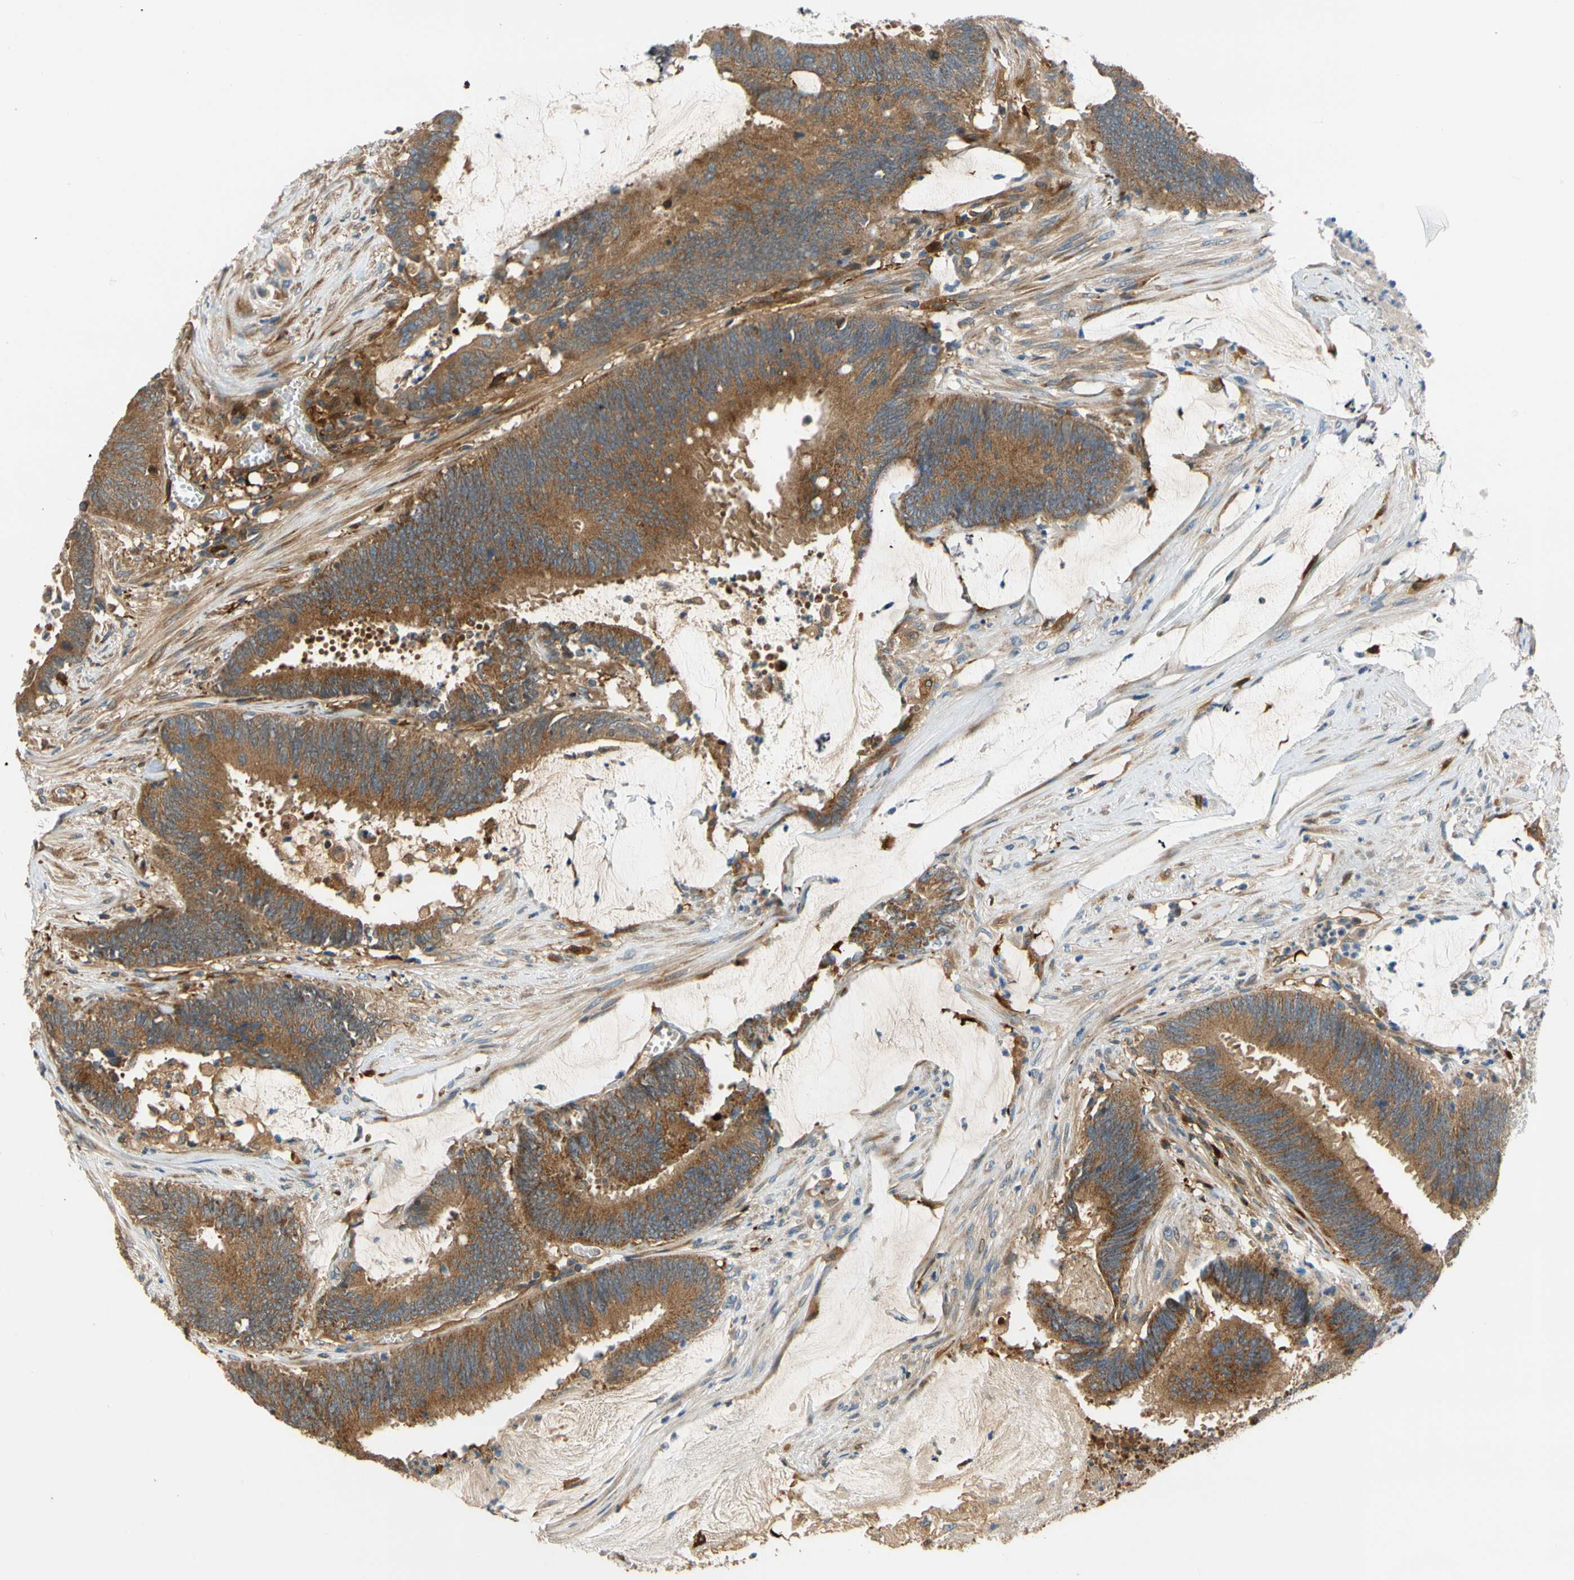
{"staining": {"intensity": "moderate", "quantity": ">75%", "location": "cytoplasmic/membranous"}, "tissue": "colorectal cancer", "cell_type": "Tumor cells", "image_type": "cancer", "snomed": [{"axis": "morphology", "description": "Adenocarcinoma, NOS"}, {"axis": "topography", "description": "Rectum"}], "caption": "Moderate cytoplasmic/membranous positivity is appreciated in about >75% of tumor cells in colorectal adenocarcinoma. The staining was performed using DAB (3,3'-diaminobenzidine) to visualize the protein expression in brown, while the nuclei were stained in blue with hematoxylin (Magnification: 20x).", "gene": "PARP14", "patient": {"sex": "female", "age": 66}}